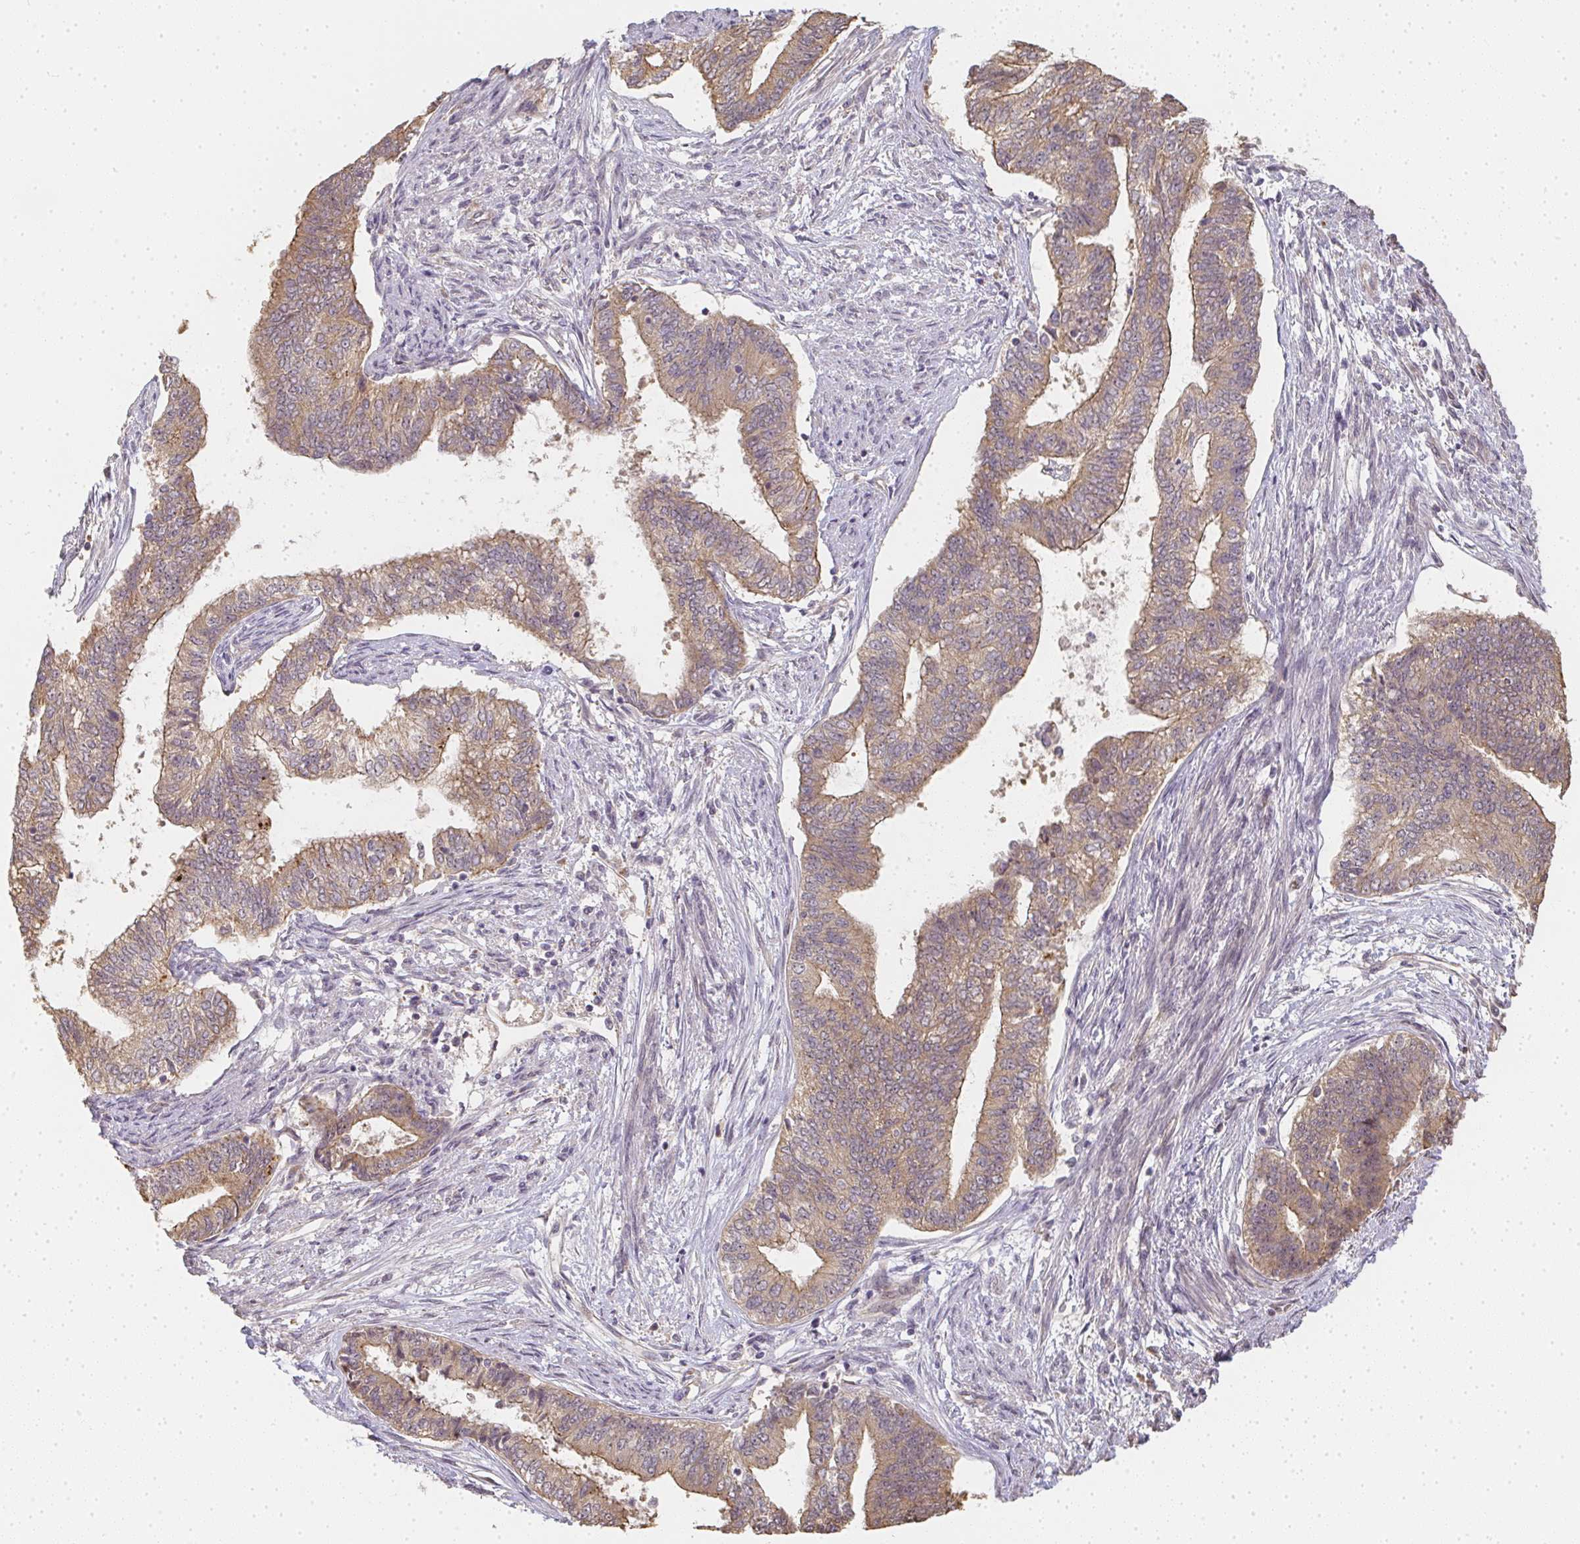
{"staining": {"intensity": "weak", "quantity": ">75%", "location": "cytoplasmic/membranous"}, "tissue": "endometrial cancer", "cell_type": "Tumor cells", "image_type": "cancer", "snomed": [{"axis": "morphology", "description": "Adenocarcinoma, NOS"}, {"axis": "topography", "description": "Endometrium"}], "caption": "Endometrial cancer stained with a protein marker shows weak staining in tumor cells.", "gene": "SLC35B3", "patient": {"sex": "female", "age": 65}}